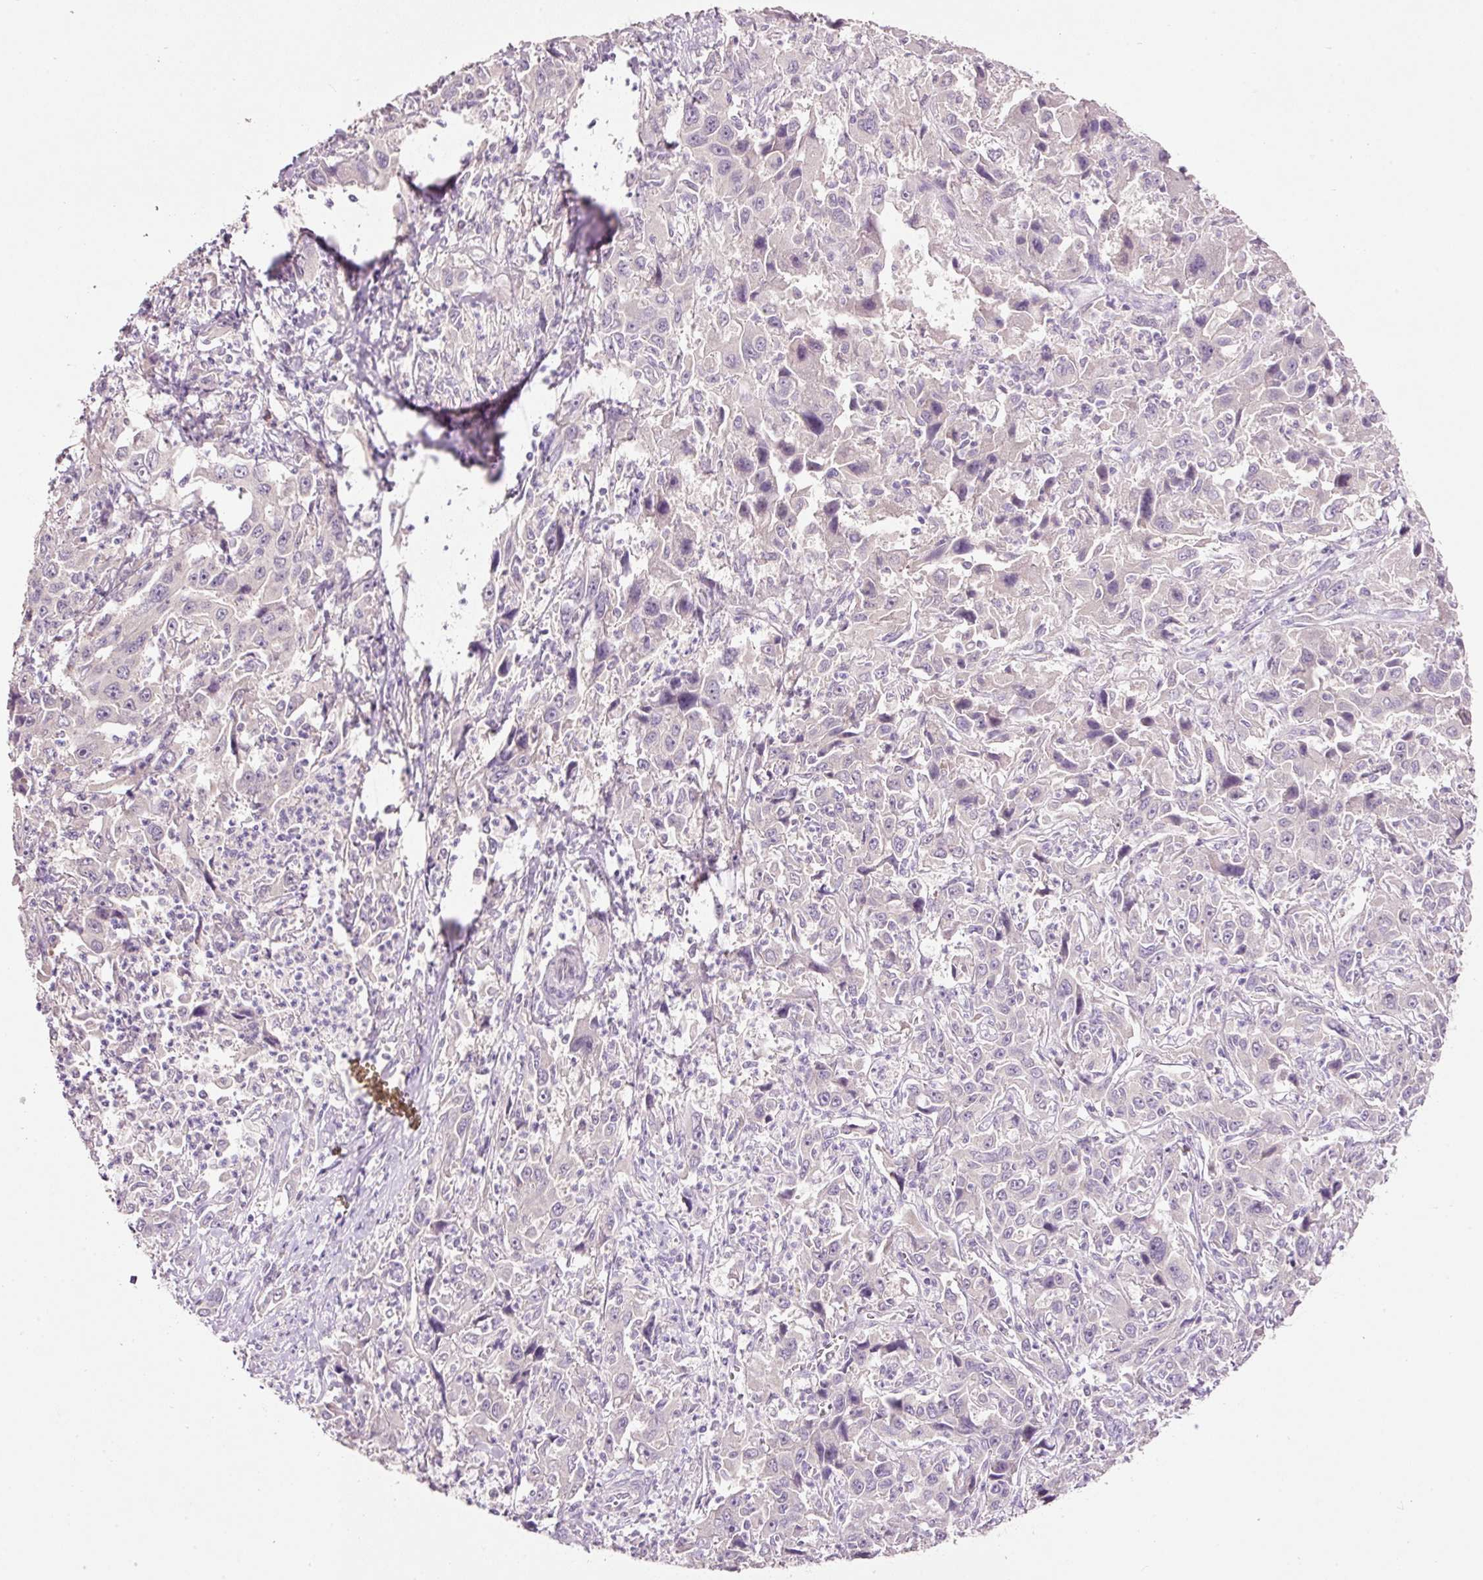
{"staining": {"intensity": "negative", "quantity": "none", "location": "none"}, "tissue": "liver cancer", "cell_type": "Tumor cells", "image_type": "cancer", "snomed": [{"axis": "morphology", "description": "Carcinoma, Hepatocellular, NOS"}, {"axis": "topography", "description": "Liver"}], "caption": "There is no significant expression in tumor cells of liver cancer (hepatocellular carcinoma).", "gene": "TENT5C", "patient": {"sex": "male", "age": 63}}